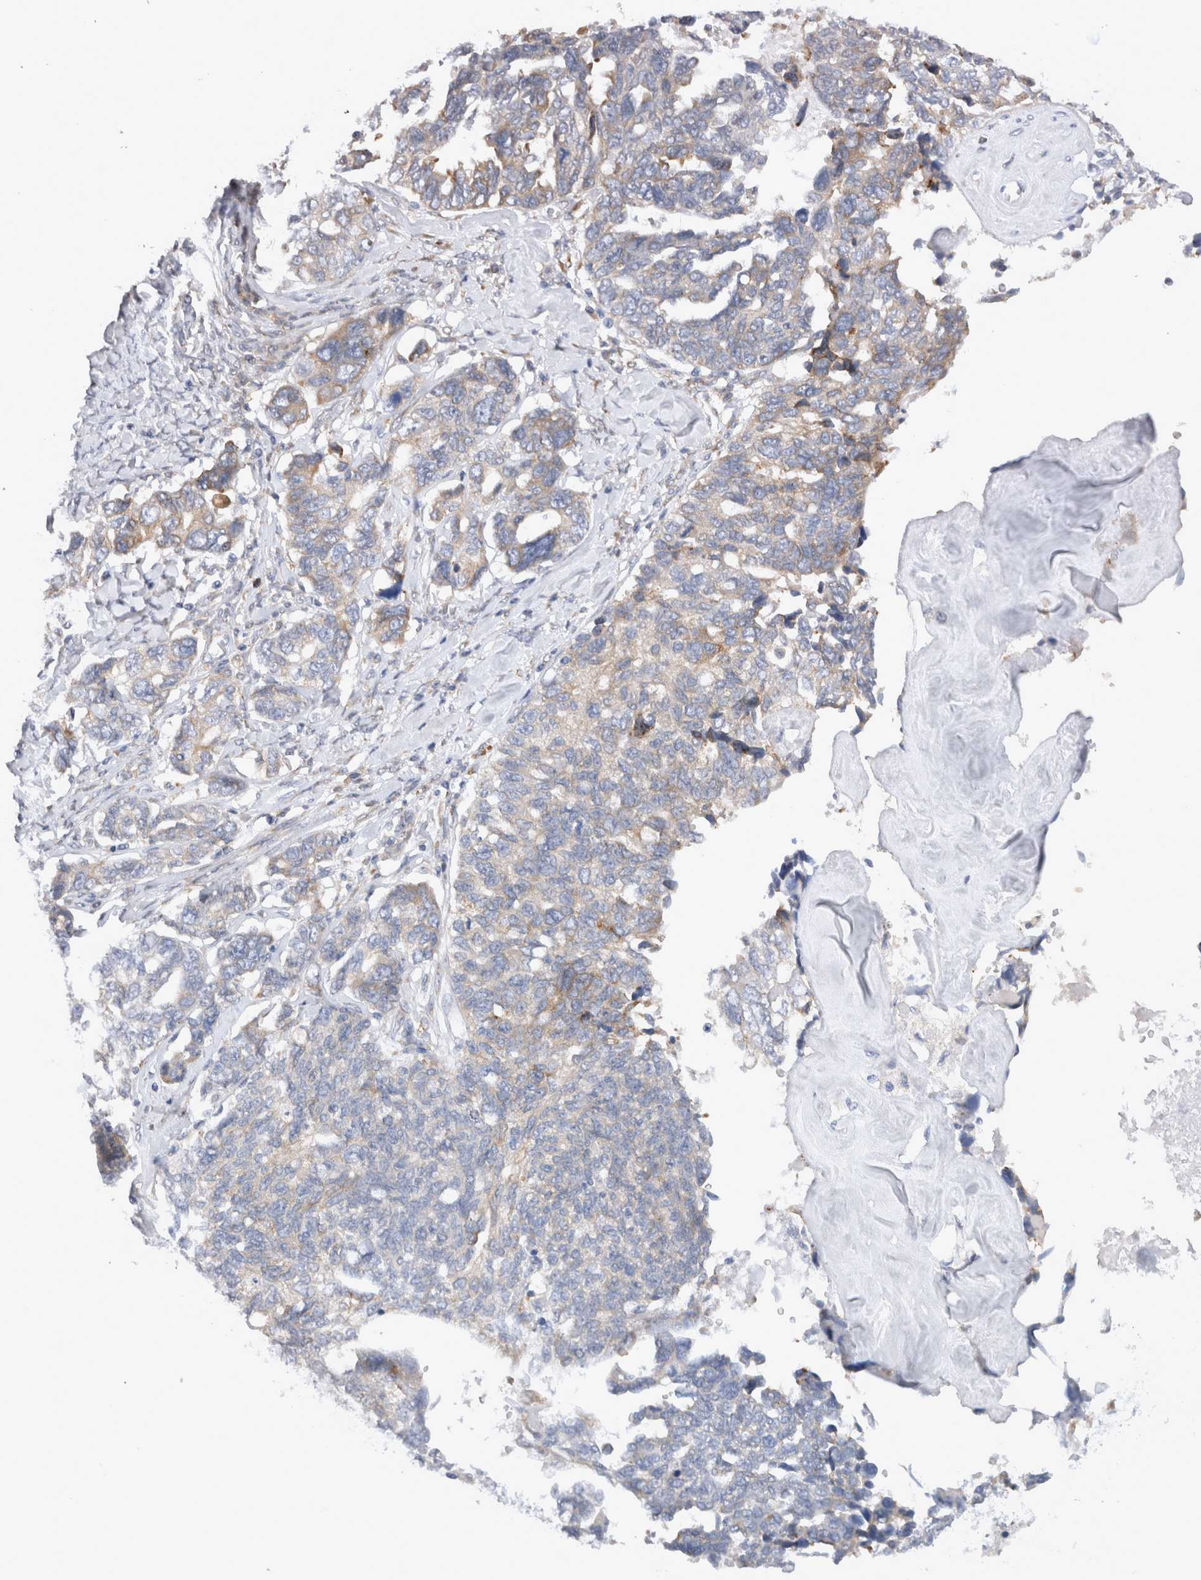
{"staining": {"intensity": "moderate", "quantity": "<25%", "location": "cytoplasmic/membranous"}, "tissue": "ovarian cancer", "cell_type": "Tumor cells", "image_type": "cancer", "snomed": [{"axis": "morphology", "description": "Cystadenocarcinoma, serous, NOS"}, {"axis": "topography", "description": "Ovary"}], "caption": "This histopathology image shows immunohistochemistry staining of ovarian serous cystadenocarcinoma, with low moderate cytoplasmic/membranous expression in approximately <25% of tumor cells.", "gene": "VCPIP1", "patient": {"sex": "female", "age": 79}}